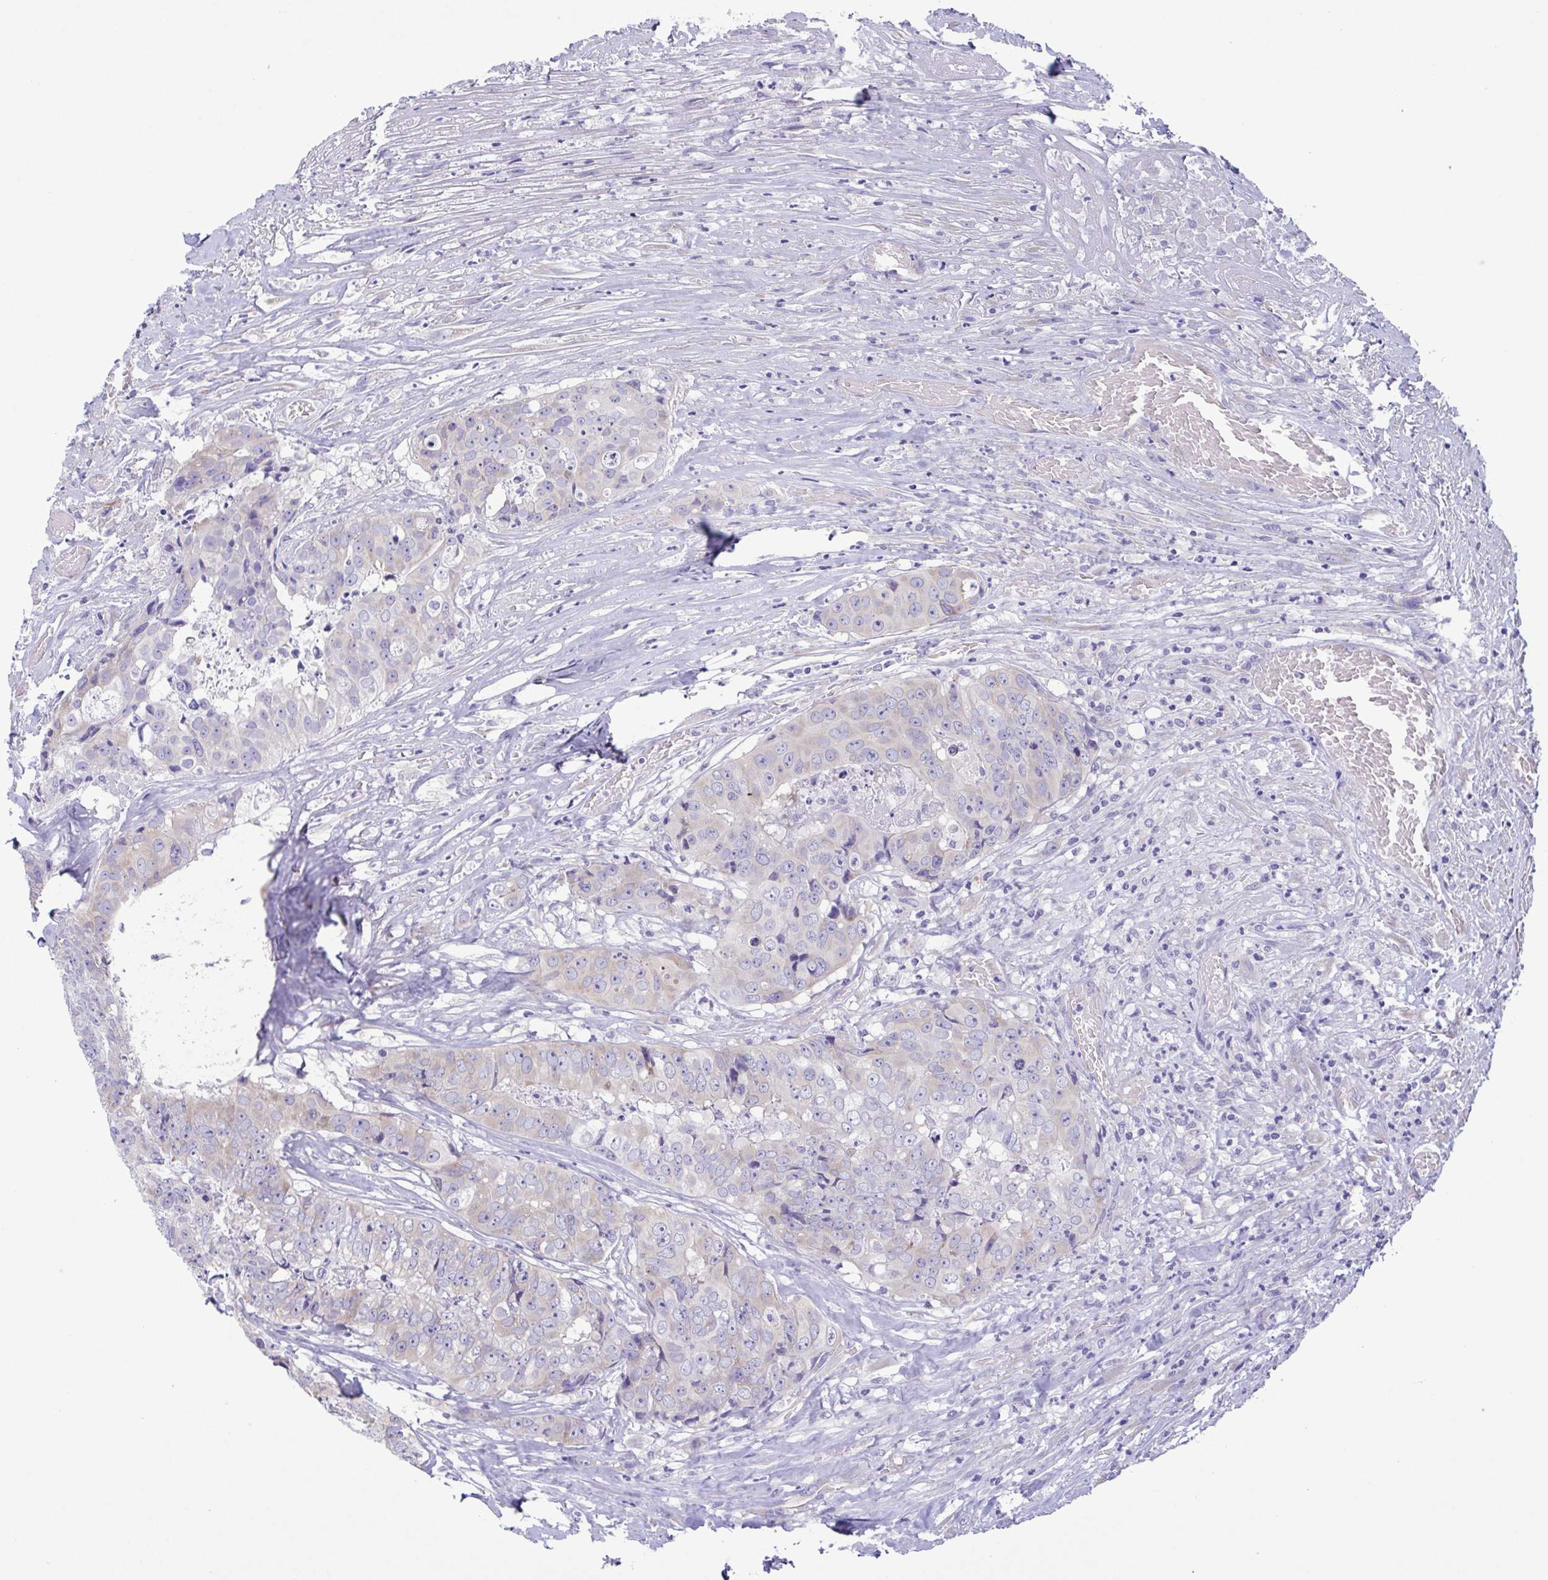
{"staining": {"intensity": "negative", "quantity": "none", "location": "none"}, "tissue": "colorectal cancer", "cell_type": "Tumor cells", "image_type": "cancer", "snomed": [{"axis": "morphology", "description": "Adenocarcinoma, NOS"}, {"axis": "topography", "description": "Rectum"}], "caption": "Image shows no protein expression in tumor cells of colorectal cancer (adenocarcinoma) tissue. (IHC, brightfield microscopy, high magnification).", "gene": "TNNI3", "patient": {"sex": "female", "age": 62}}